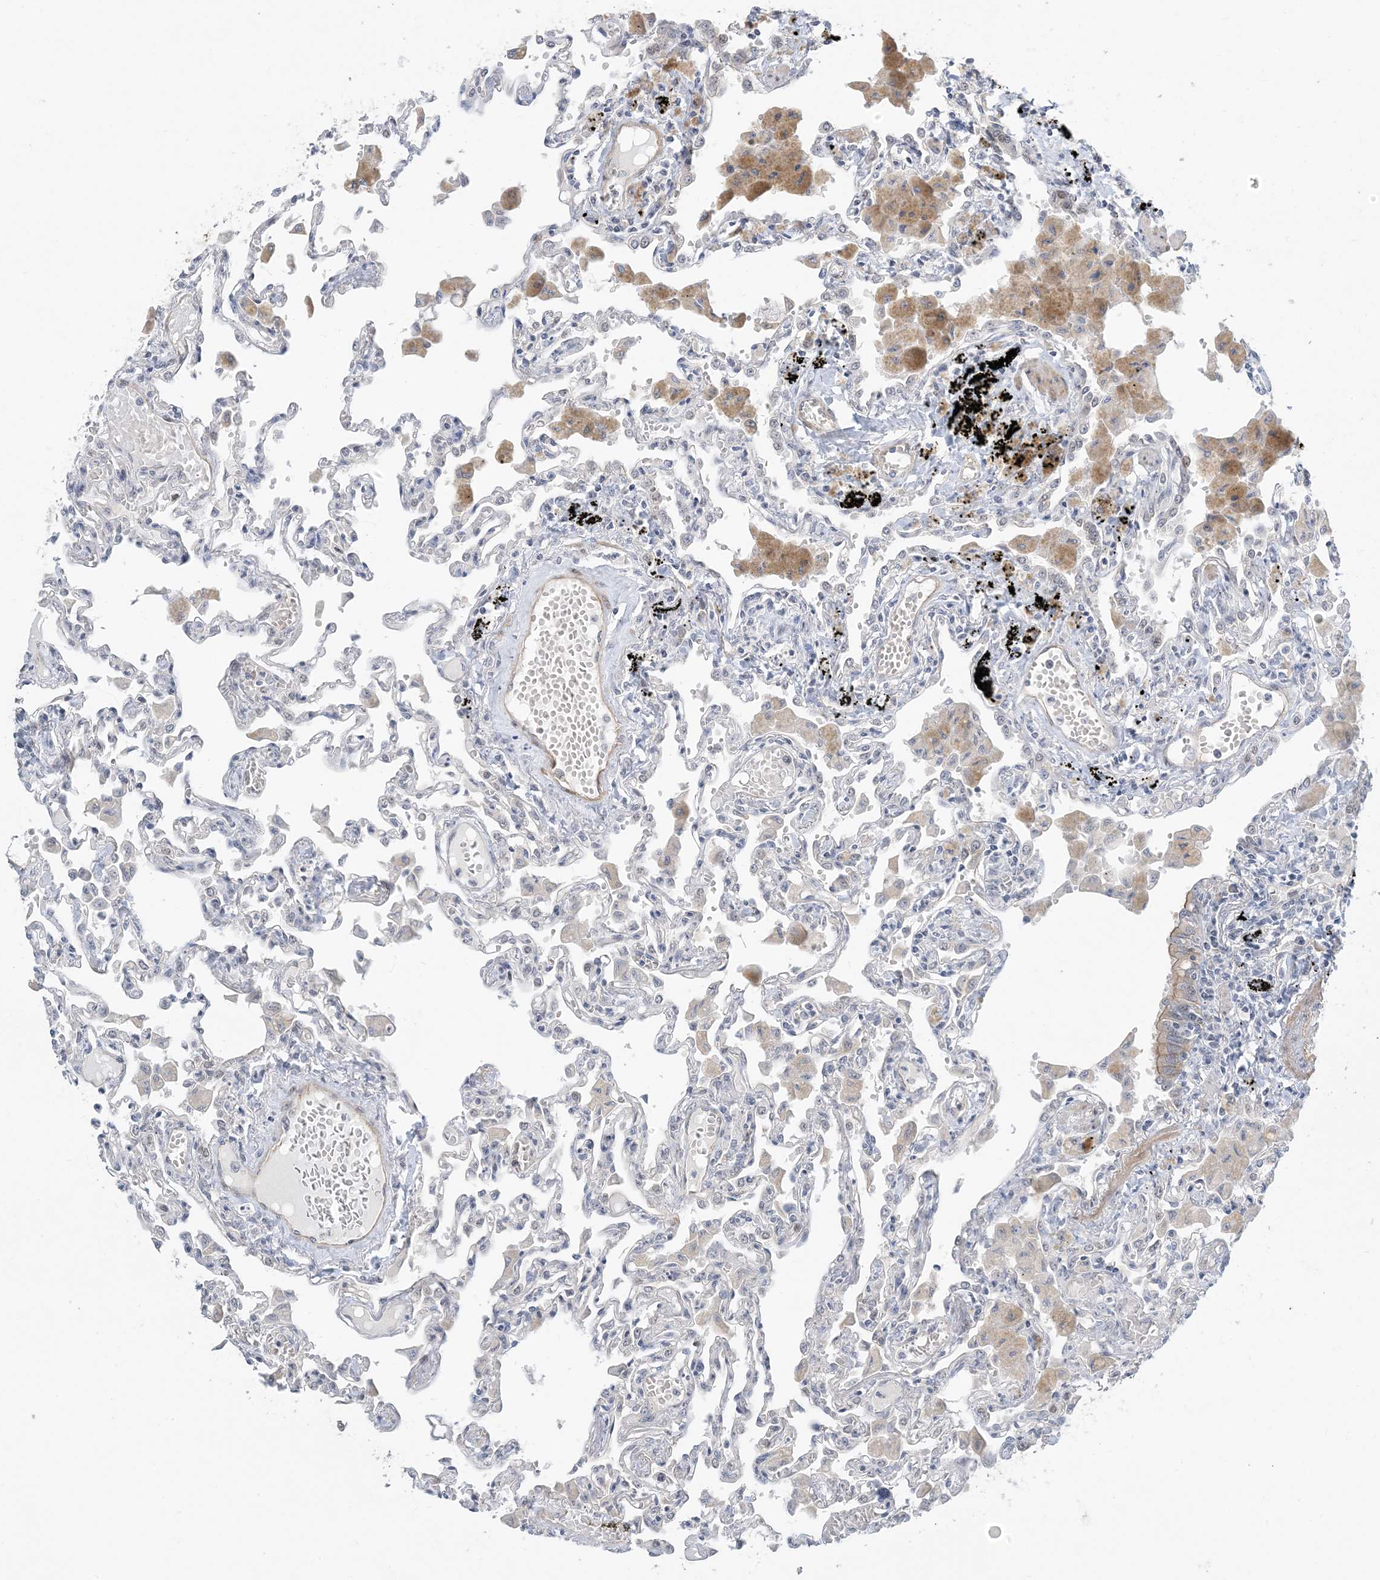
{"staining": {"intensity": "negative", "quantity": "none", "location": "none"}, "tissue": "lung", "cell_type": "Alveolar cells", "image_type": "normal", "snomed": [{"axis": "morphology", "description": "Normal tissue, NOS"}, {"axis": "topography", "description": "Bronchus"}, {"axis": "topography", "description": "Lung"}], "caption": "DAB (3,3'-diaminobenzidine) immunohistochemical staining of benign lung displays no significant positivity in alveolar cells.", "gene": "IL36B", "patient": {"sex": "female", "age": 49}}